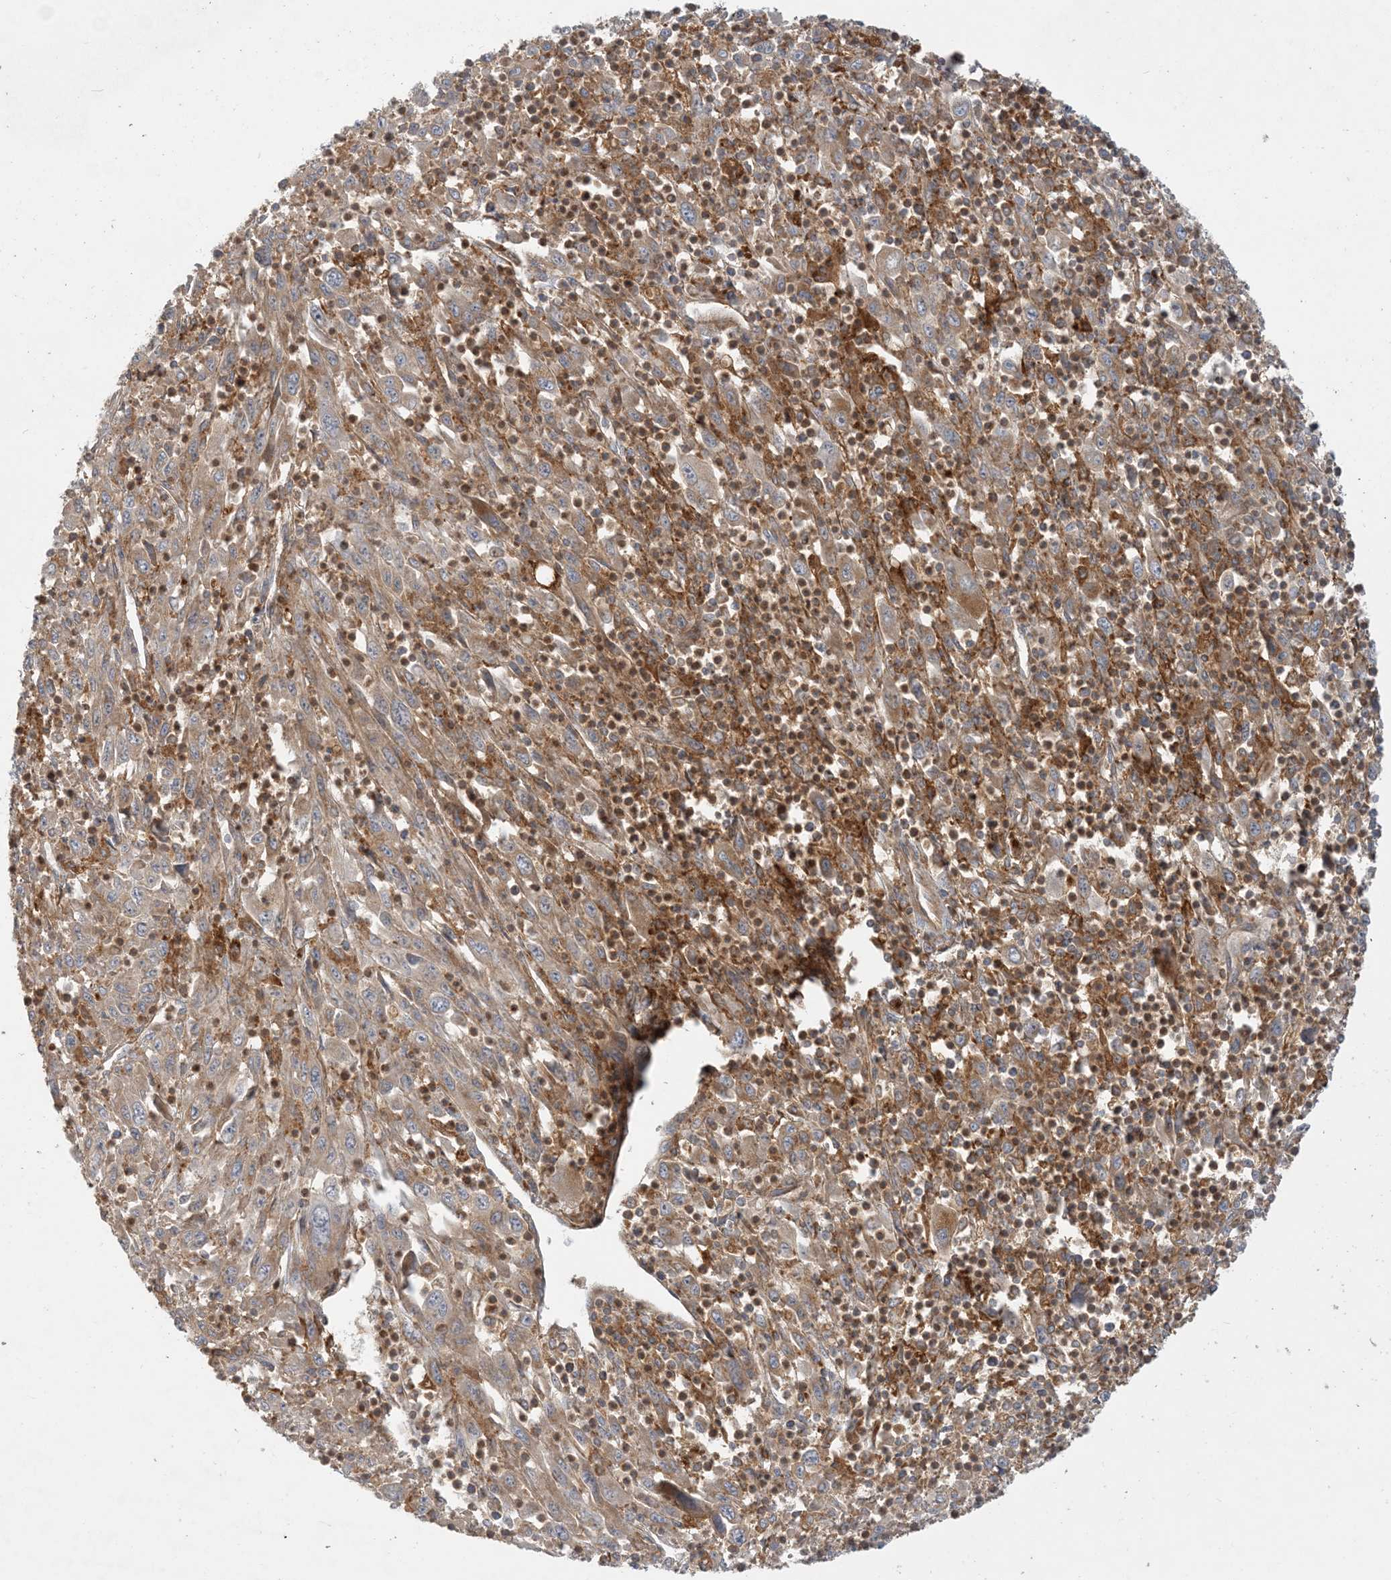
{"staining": {"intensity": "moderate", "quantity": ">75%", "location": "cytoplasmic/membranous"}, "tissue": "melanoma", "cell_type": "Tumor cells", "image_type": "cancer", "snomed": [{"axis": "morphology", "description": "Malignant melanoma, Metastatic site"}, {"axis": "topography", "description": "Skin"}], "caption": "Protein expression analysis of human malignant melanoma (metastatic site) reveals moderate cytoplasmic/membranous expression in about >75% of tumor cells.", "gene": "SPPL2A", "patient": {"sex": "female", "age": 56}}